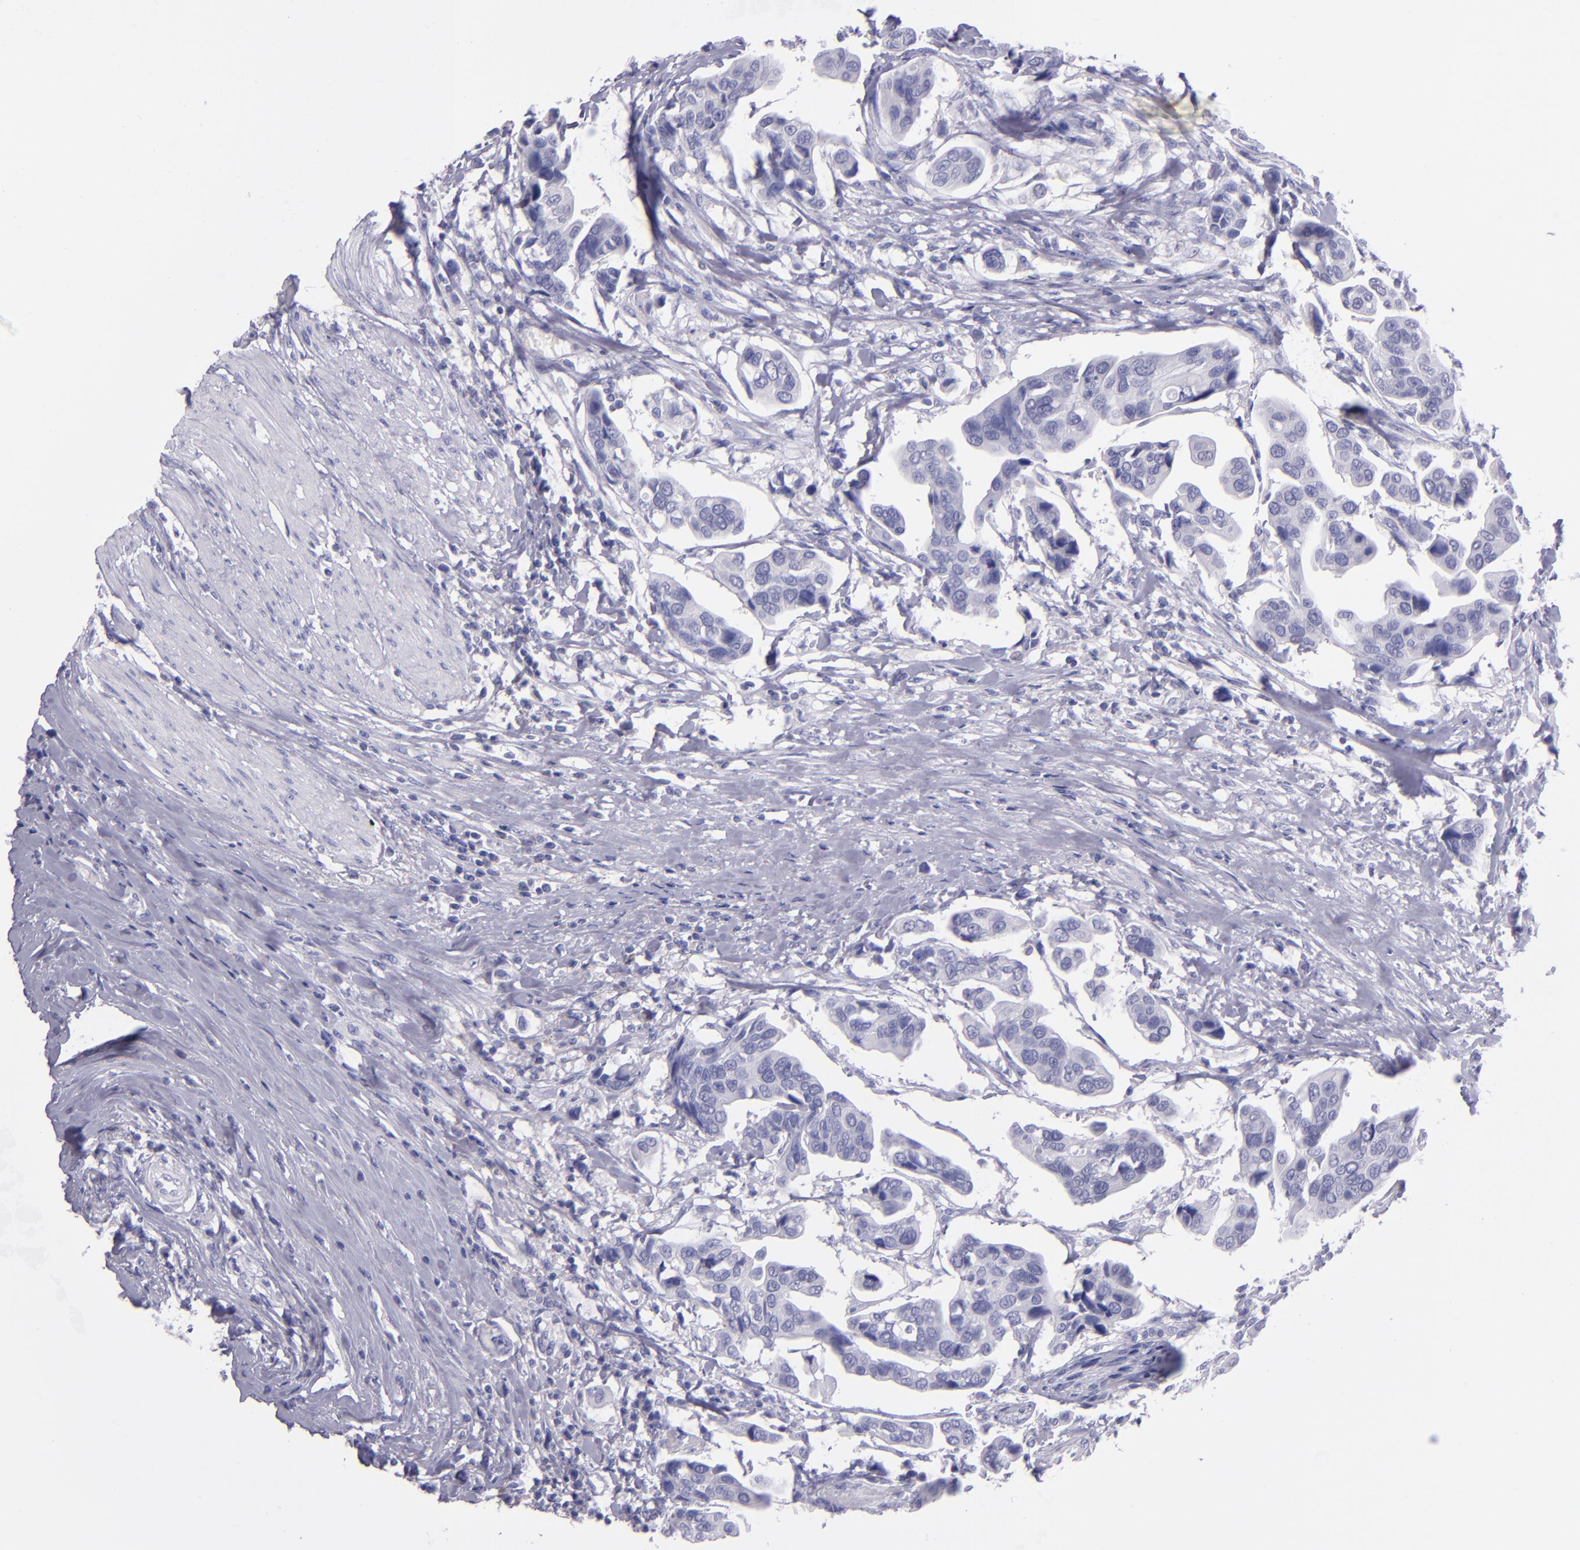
{"staining": {"intensity": "negative", "quantity": "none", "location": "none"}, "tissue": "urothelial cancer", "cell_type": "Tumor cells", "image_type": "cancer", "snomed": [{"axis": "morphology", "description": "Adenocarcinoma, NOS"}, {"axis": "topography", "description": "Urinary bladder"}], "caption": "The immunohistochemistry (IHC) micrograph has no significant positivity in tumor cells of urothelial cancer tissue.", "gene": "TNNT3", "patient": {"sex": "male", "age": 61}}